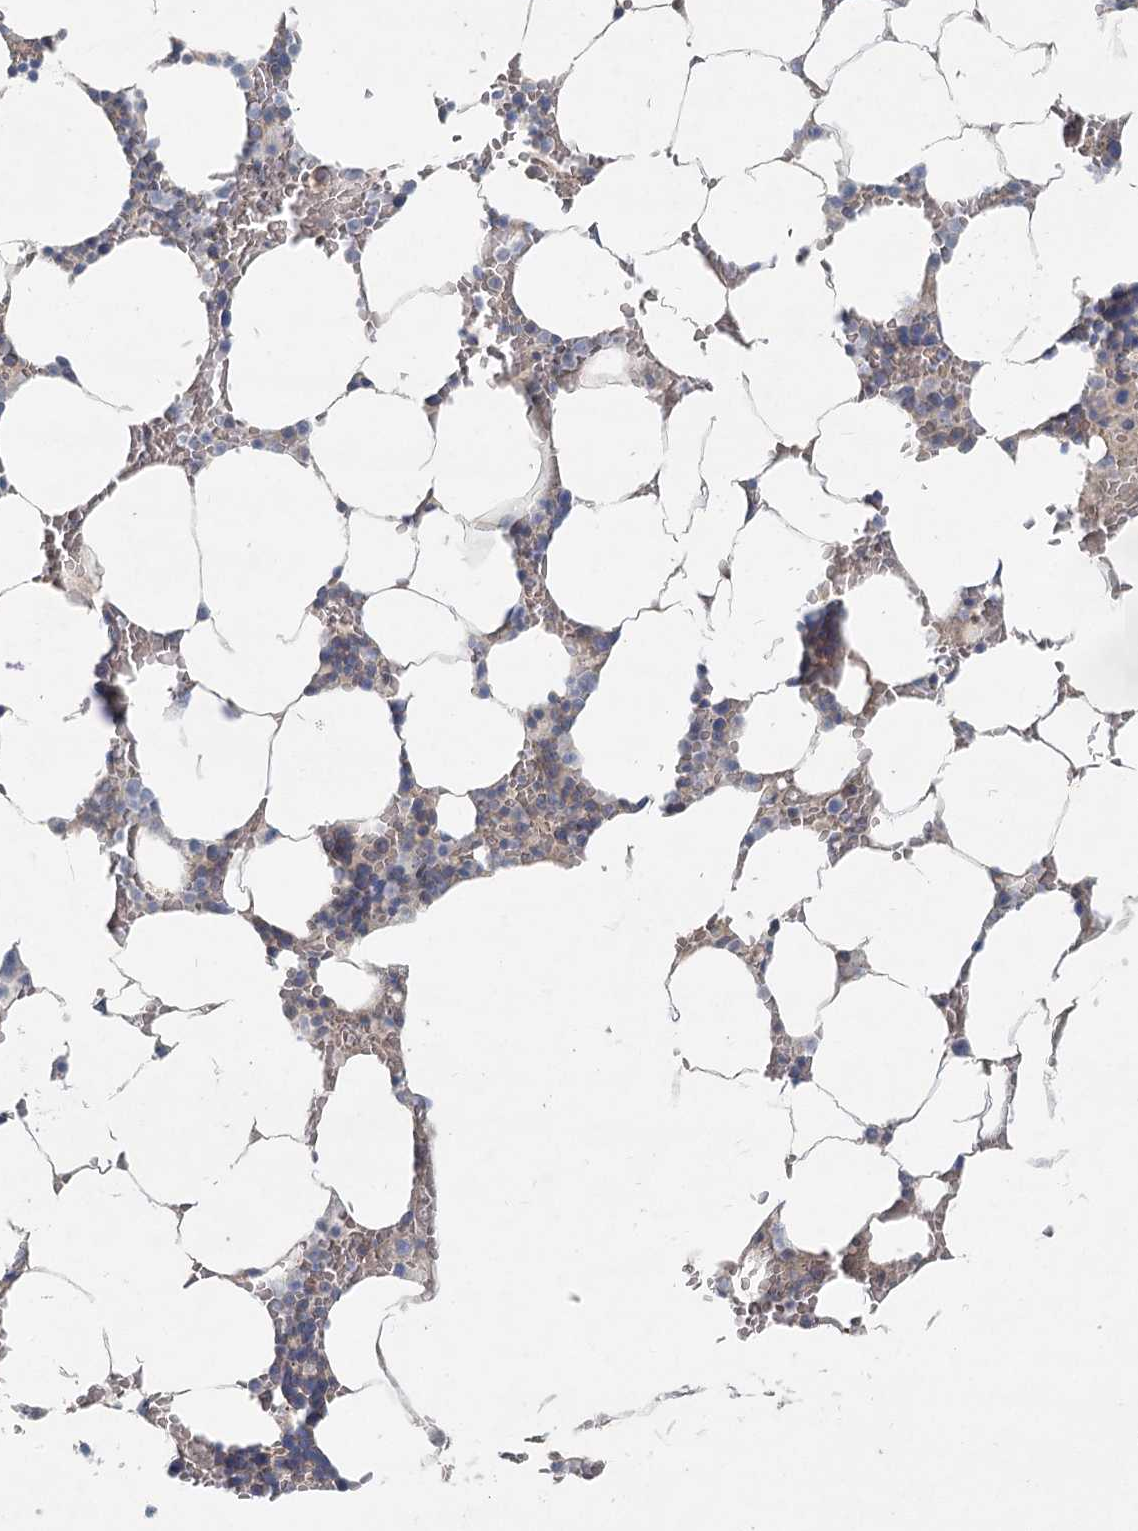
{"staining": {"intensity": "weak", "quantity": "<25%", "location": "cytoplasmic/membranous"}, "tissue": "bone marrow", "cell_type": "Hematopoietic cells", "image_type": "normal", "snomed": [{"axis": "morphology", "description": "Normal tissue, NOS"}, {"axis": "topography", "description": "Bone marrow"}], "caption": "IHC photomicrograph of unremarkable bone marrow: human bone marrow stained with DAB (3,3'-diaminobenzidine) exhibits no significant protein staining in hematopoietic cells. (Stains: DAB IHC with hematoxylin counter stain, Microscopy: brightfield microscopy at high magnification).", "gene": "DNMBP", "patient": {"sex": "male", "age": 70}}